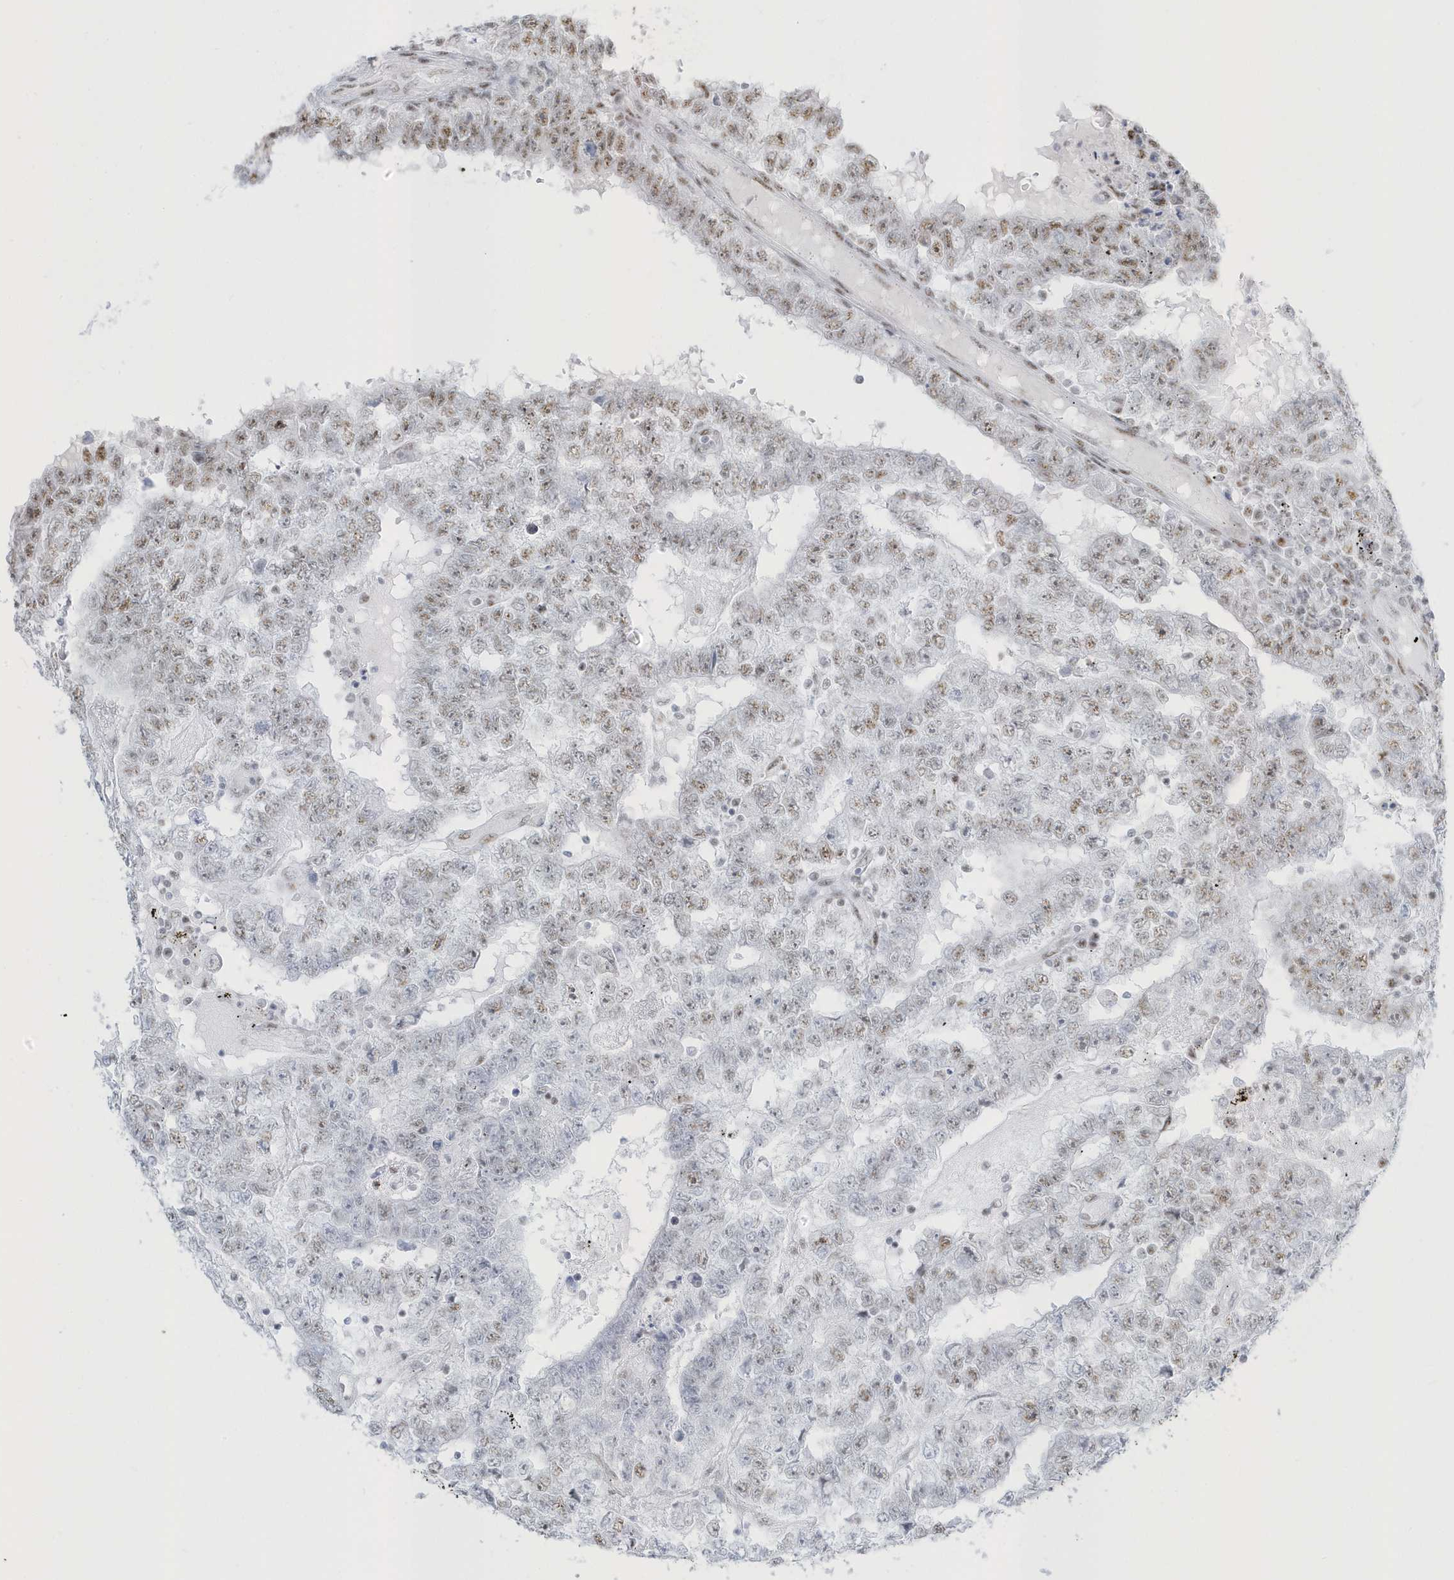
{"staining": {"intensity": "moderate", "quantity": ">75%", "location": "nuclear"}, "tissue": "testis cancer", "cell_type": "Tumor cells", "image_type": "cancer", "snomed": [{"axis": "morphology", "description": "Carcinoma, Embryonal, NOS"}, {"axis": "topography", "description": "Testis"}], "caption": "A brown stain shows moderate nuclear positivity of a protein in human testis cancer tumor cells.", "gene": "PLEKHN1", "patient": {"sex": "male", "age": 25}}